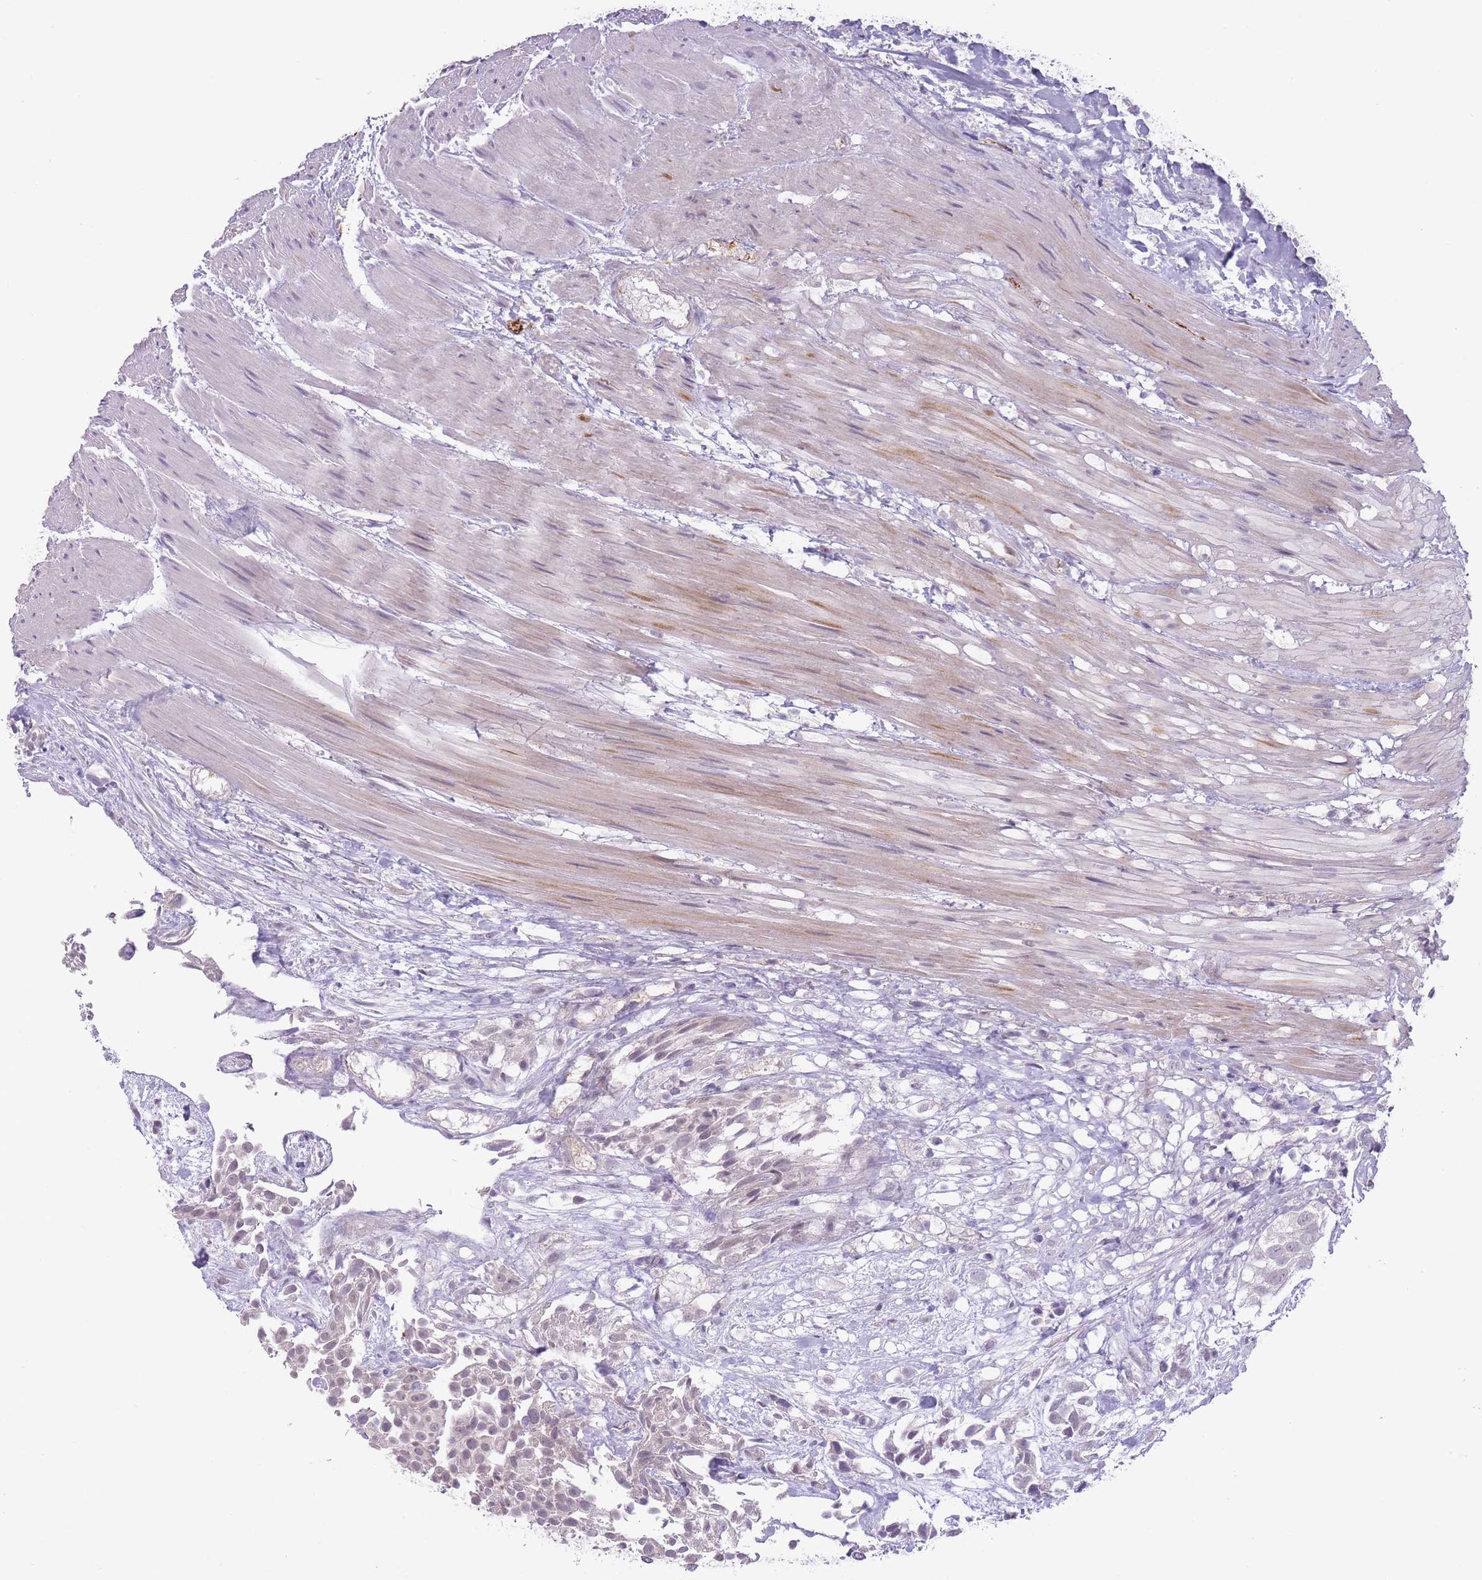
{"staining": {"intensity": "weak", "quantity": "25%-75%", "location": "nuclear"}, "tissue": "urothelial cancer", "cell_type": "Tumor cells", "image_type": "cancer", "snomed": [{"axis": "morphology", "description": "Urothelial carcinoma, High grade"}, {"axis": "topography", "description": "Urinary bladder"}], "caption": "Protein expression analysis of human urothelial carcinoma (high-grade) reveals weak nuclear expression in about 25%-75% of tumor cells.", "gene": "ARPIN", "patient": {"sex": "male", "age": 56}}